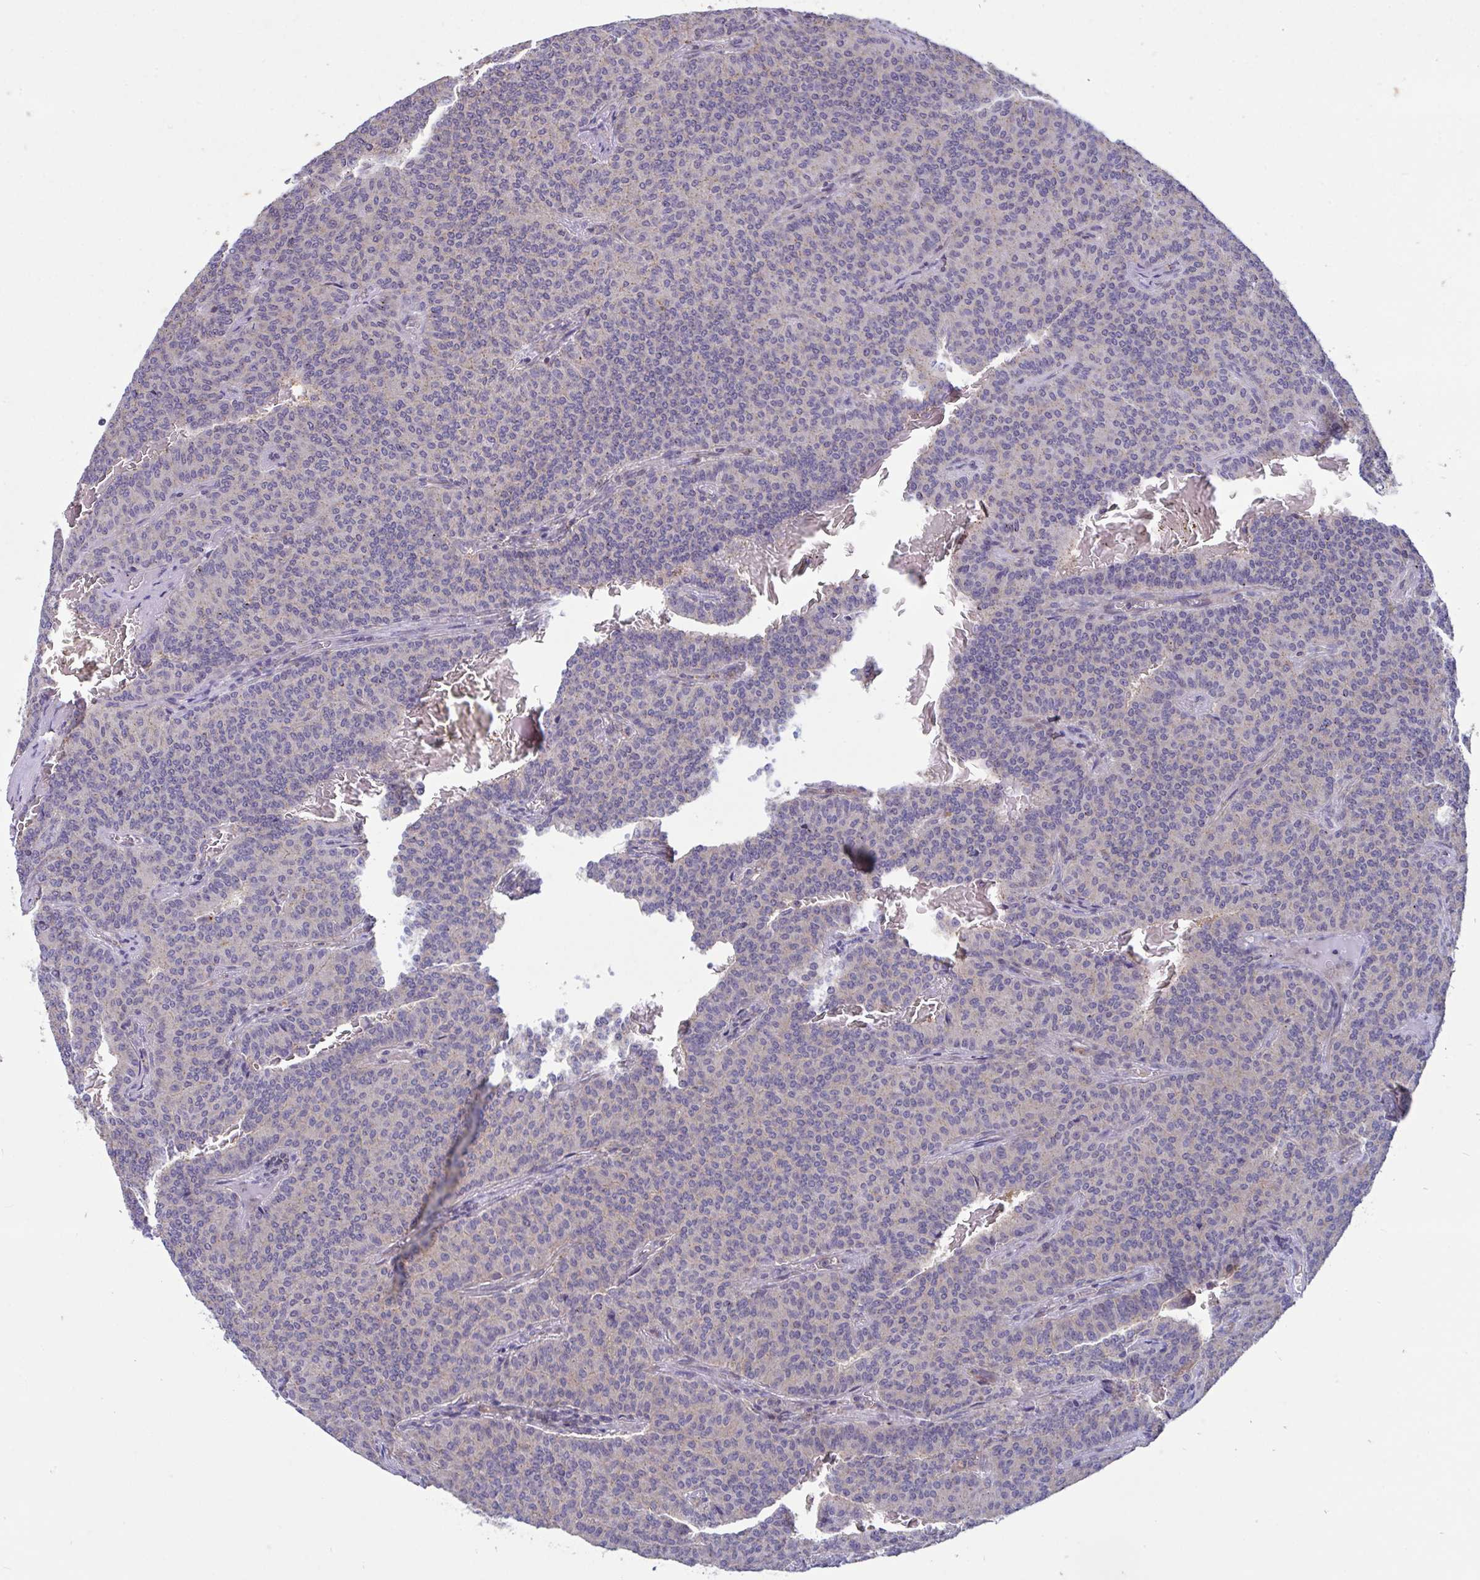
{"staining": {"intensity": "weak", "quantity": "<25%", "location": "cytoplasmic/membranous"}, "tissue": "carcinoid", "cell_type": "Tumor cells", "image_type": "cancer", "snomed": [{"axis": "morphology", "description": "Carcinoid, malignant, NOS"}, {"axis": "topography", "description": "Lung"}], "caption": "High magnification brightfield microscopy of carcinoid (malignant) stained with DAB (3,3'-diaminobenzidine) (brown) and counterstained with hematoxylin (blue): tumor cells show no significant staining.", "gene": "IST1", "patient": {"sex": "male", "age": 61}}